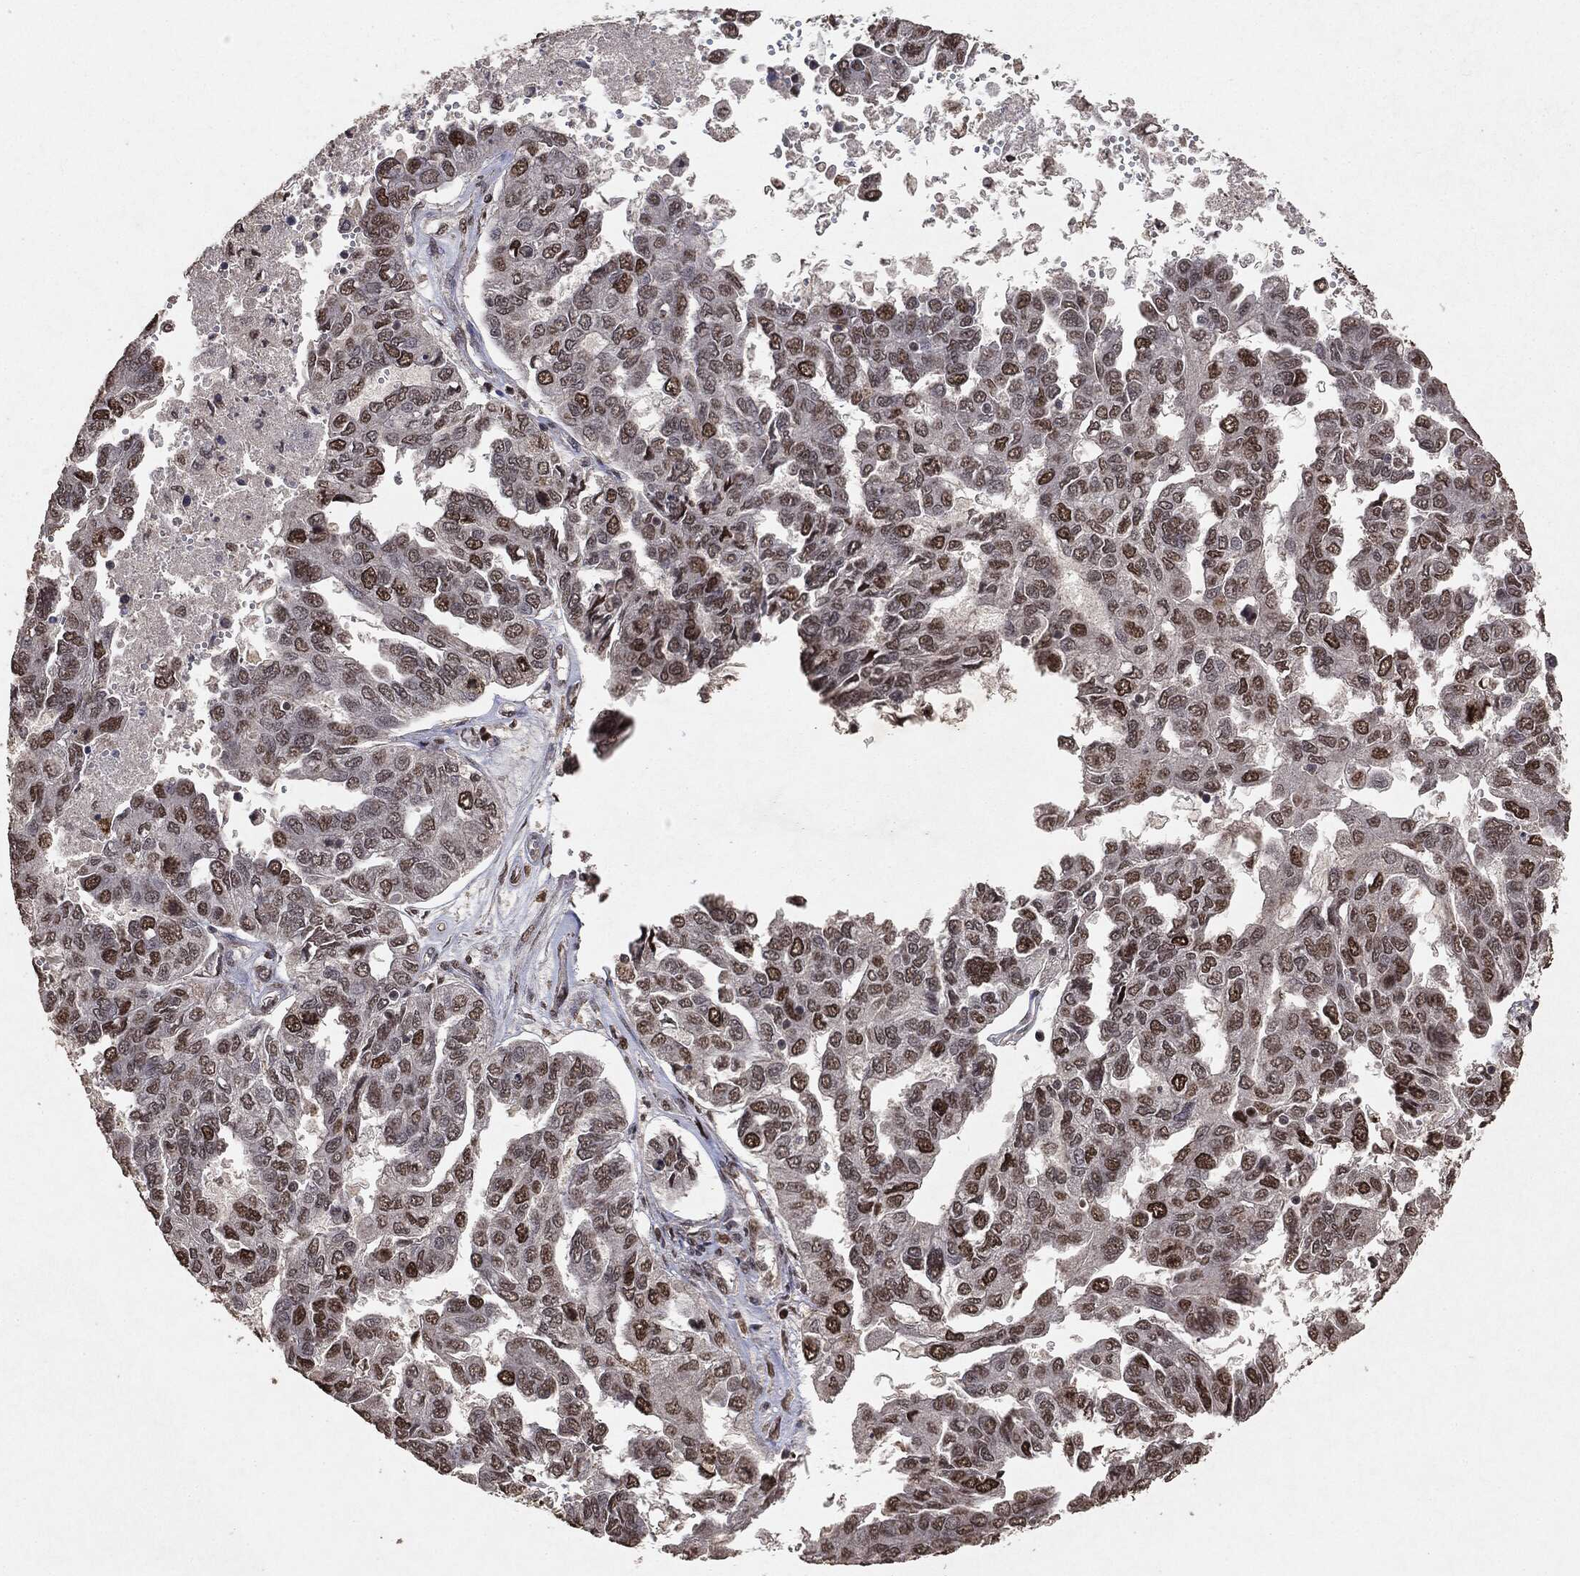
{"staining": {"intensity": "strong", "quantity": "25%-75%", "location": "nuclear"}, "tissue": "ovarian cancer", "cell_type": "Tumor cells", "image_type": "cancer", "snomed": [{"axis": "morphology", "description": "Cystadenocarcinoma, serous, NOS"}, {"axis": "topography", "description": "Ovary"}], "caption": "Ovarian serous cystadenocarcinoma tissue demonstrates strong nuclear expression in approximately 25%-75% of tumor cells, visualized by immunohistochemistry.", "gene": "RAD18", "patient": {"sex": "female", "age": 53}}